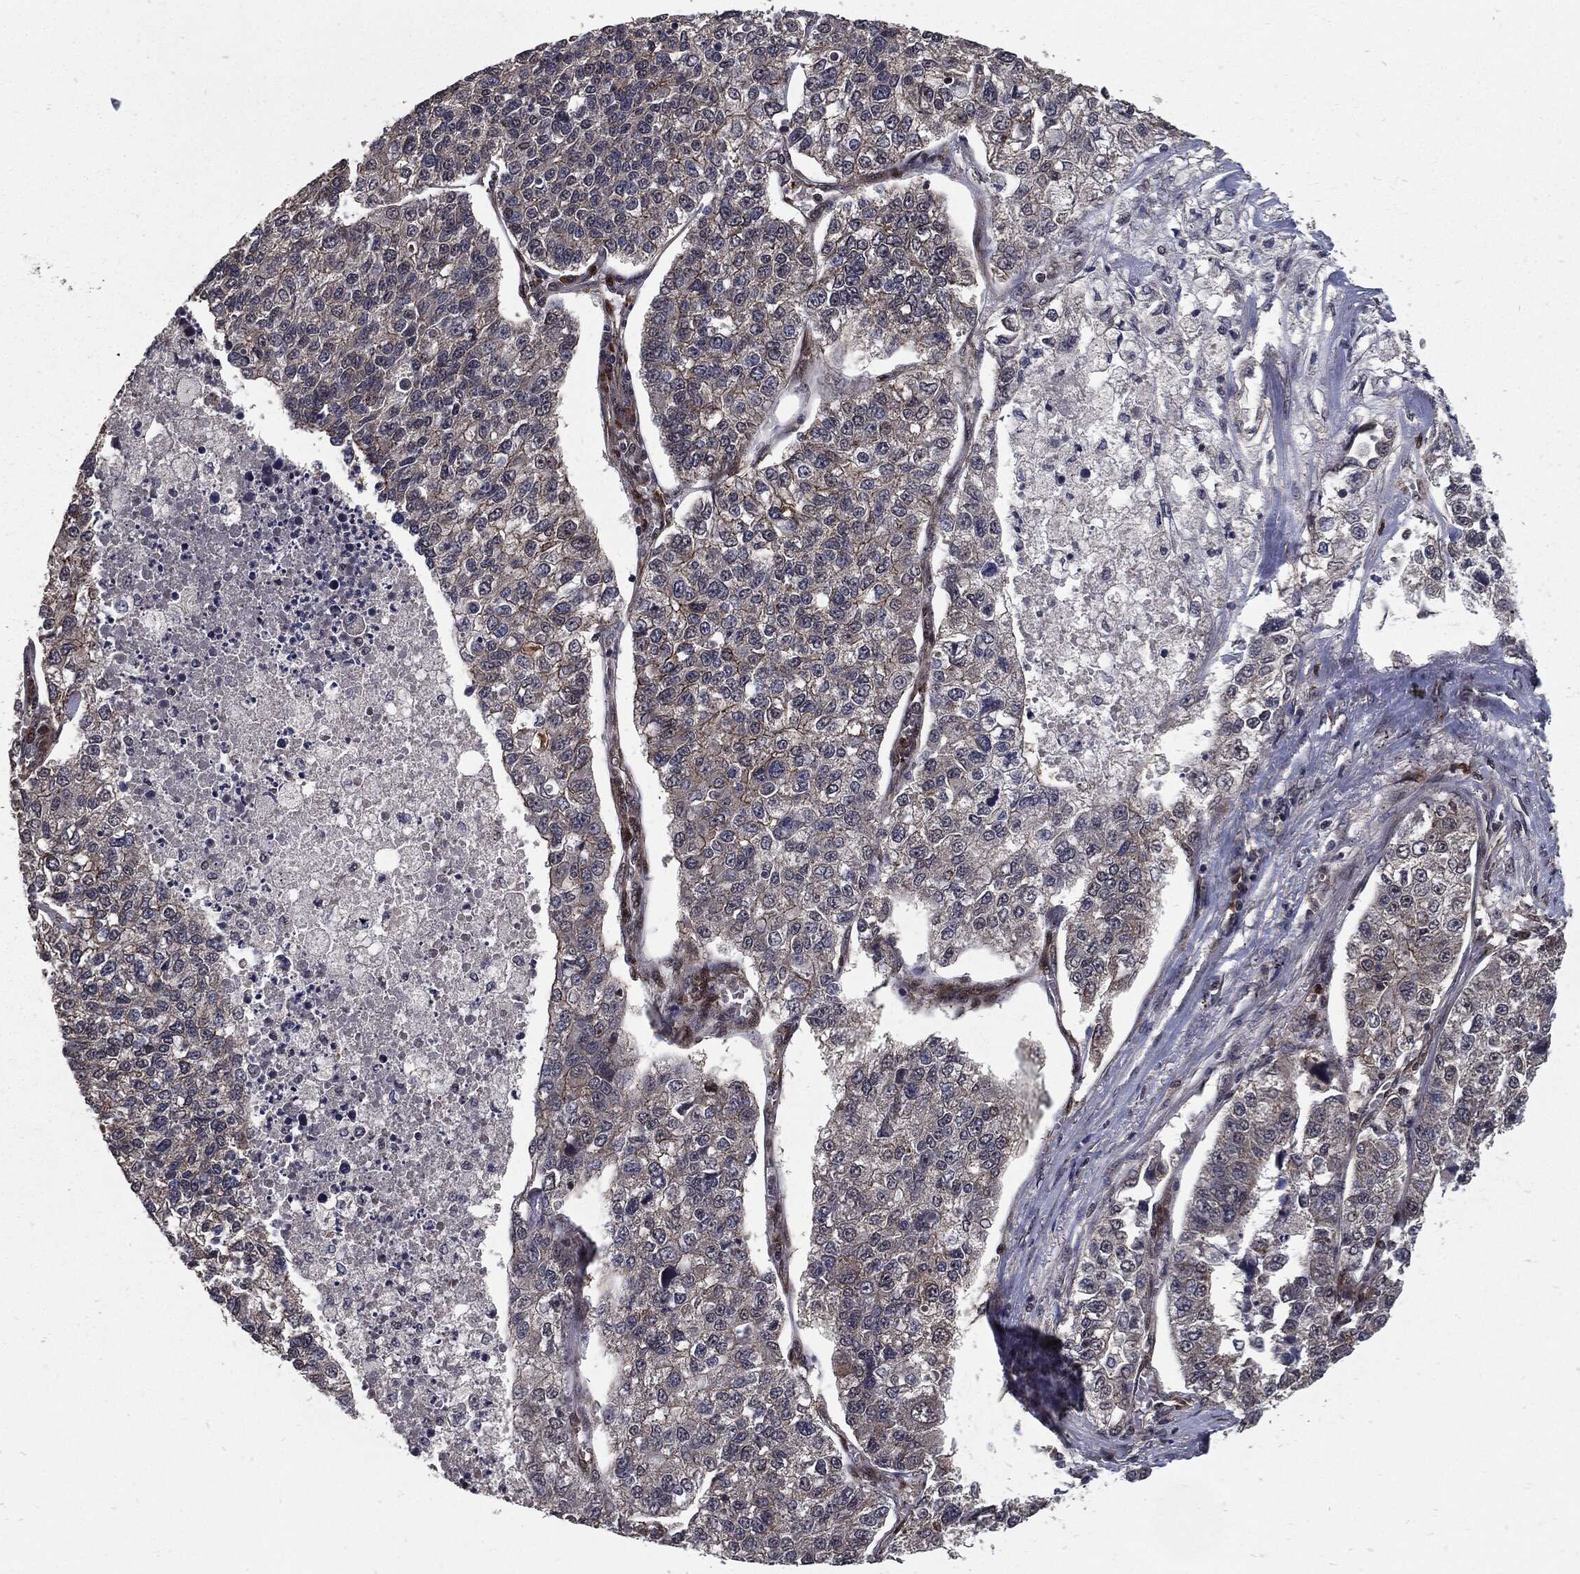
{"staining": {"intensity": "moderate", "quantity": "<25%", "location": "cytoplasmic/membranous"}, "tissue": "lung cancer", "cell_type": "Tumor cells", "image_type": "cancer", "snomed": [{"axis": "morphology", "description": "Adenocarcinoma, NOS"}, {"axis": "topography", "description": "Lung"}], "caption": "Immunohistochemistry of human lung cancer (adenocarcinoma) exhibits low levels of moderate cytoplasmic/membranous expression in approximately <25% of tumor cells.", "gene": "PTPA", "patient": {"sex": "male", "age": 49}}